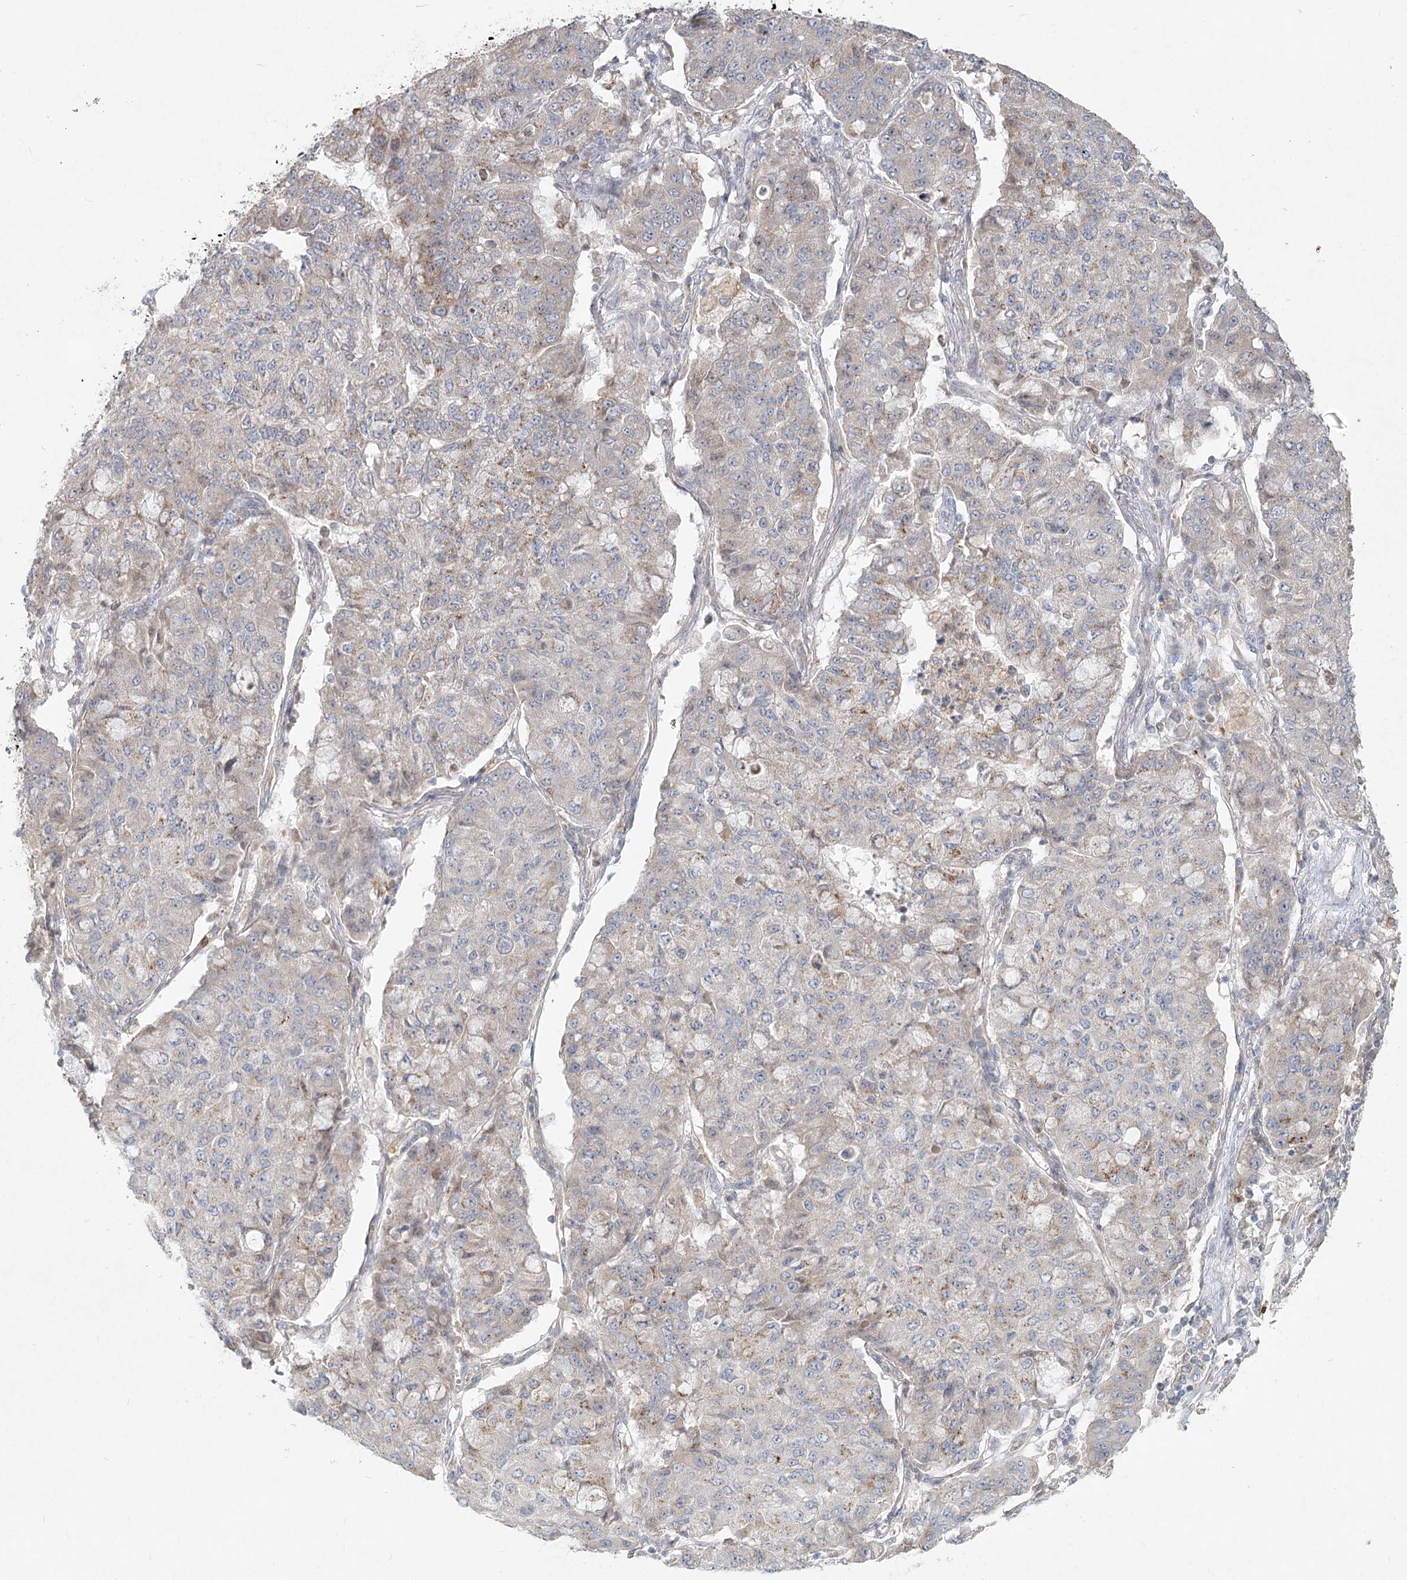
{"staining": {"intensity": "negative", "quantity": "none", "location": "none"}, "tissue": "lung cancer", "cell_type": "Tumor cells", "image_type": "cancer", "snomed": [{"axis": "morphology", "description": "Squamous cell carcinoma, NOS"}, {"axis": "topography", "description": "Lung"}], "caption": "Immunohistochemistry (IHC) histopathology image of human squamous cell carcinoma (lung) stained for a protein (brown), which reveals no staining in tumor cells.", "gene": "LRP2BP", "patient": {"sex": "male", "age": 74}}